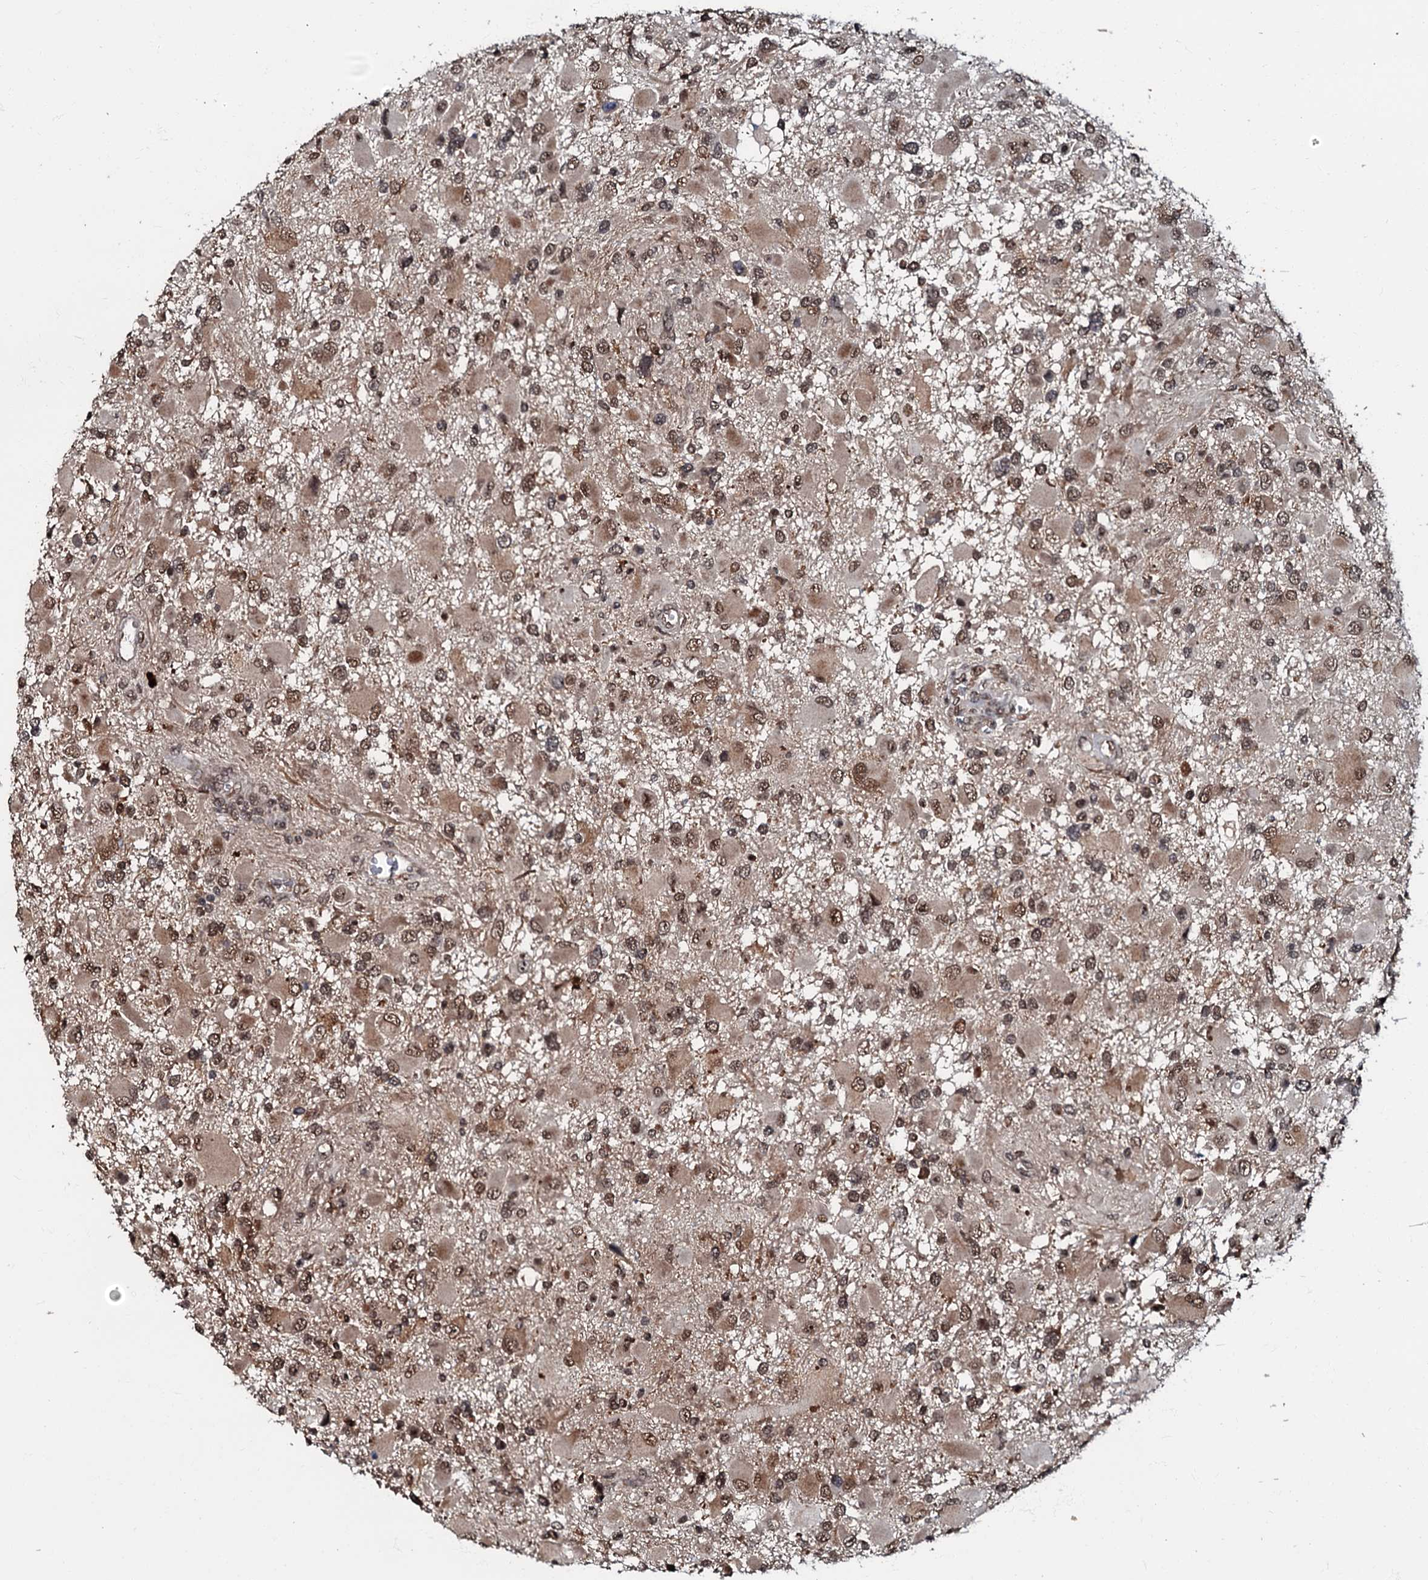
{"staining": {"intensity": "moderate", "quantity": ">75%", "location": "nuclear"}, "tissue": "glioma", "cell_type": "Tumor cells", "image_type": "cancer", "snomed": [{"axis": "morphology", "description": "Glioma, malignant, High grade"}, {"axis": "topography", "description": "Brain"}], "caption": "The histopathology image shows staining of glioma, revealing moderate nuclear protein positivity (brown color) within tumor cells.", "gene": "C18orf32", "patient": {"sex": "male", "age": 53}}